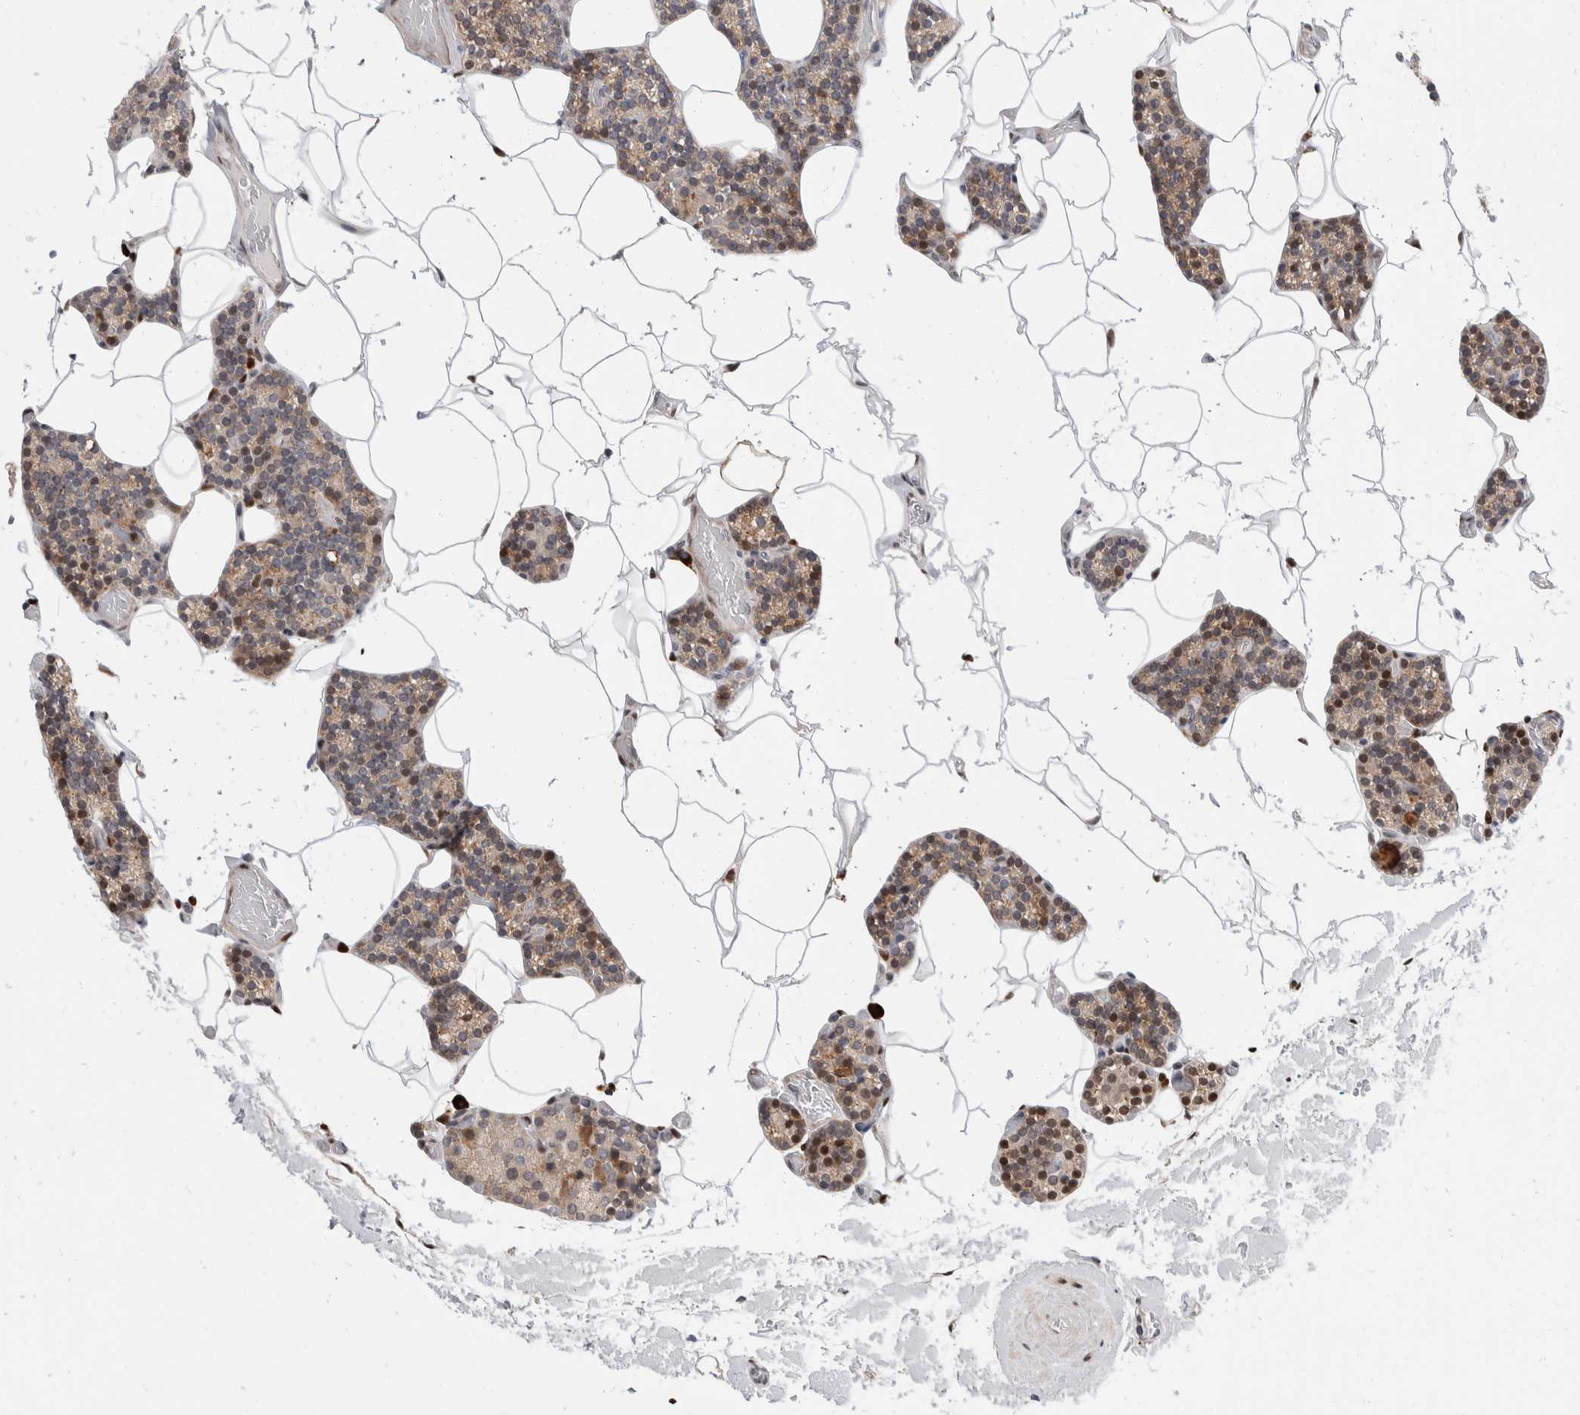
{"staining": {"intensity": "moderate", "quantity": "25%-75%", "location": "cytoplasmic/membranous,nuclear"}, "tissue": "parathyroid gland", "cell_type": "Glandular cells", "image_type": "normal", "snomed": [{"axis": "morphology", "description": "Normal tissue, NOS"}, {"axis": "topography", "description": "Parathyroid gland"}], "caption": "Immunohistochemical staining of normal human parathyroid gland reveals medium levels of moderate cytoplasmic/membranous,nuclear staining in about 25%-75% of glandular cells. The protein is stained brown, and the nuclei are stained in blue (DAB (3,3'-diaminobenzidine) IHC with brightfield microscopy, high magnification).", "gene": "ZNF703", "patient": {"sex": "male", "age": 52}}